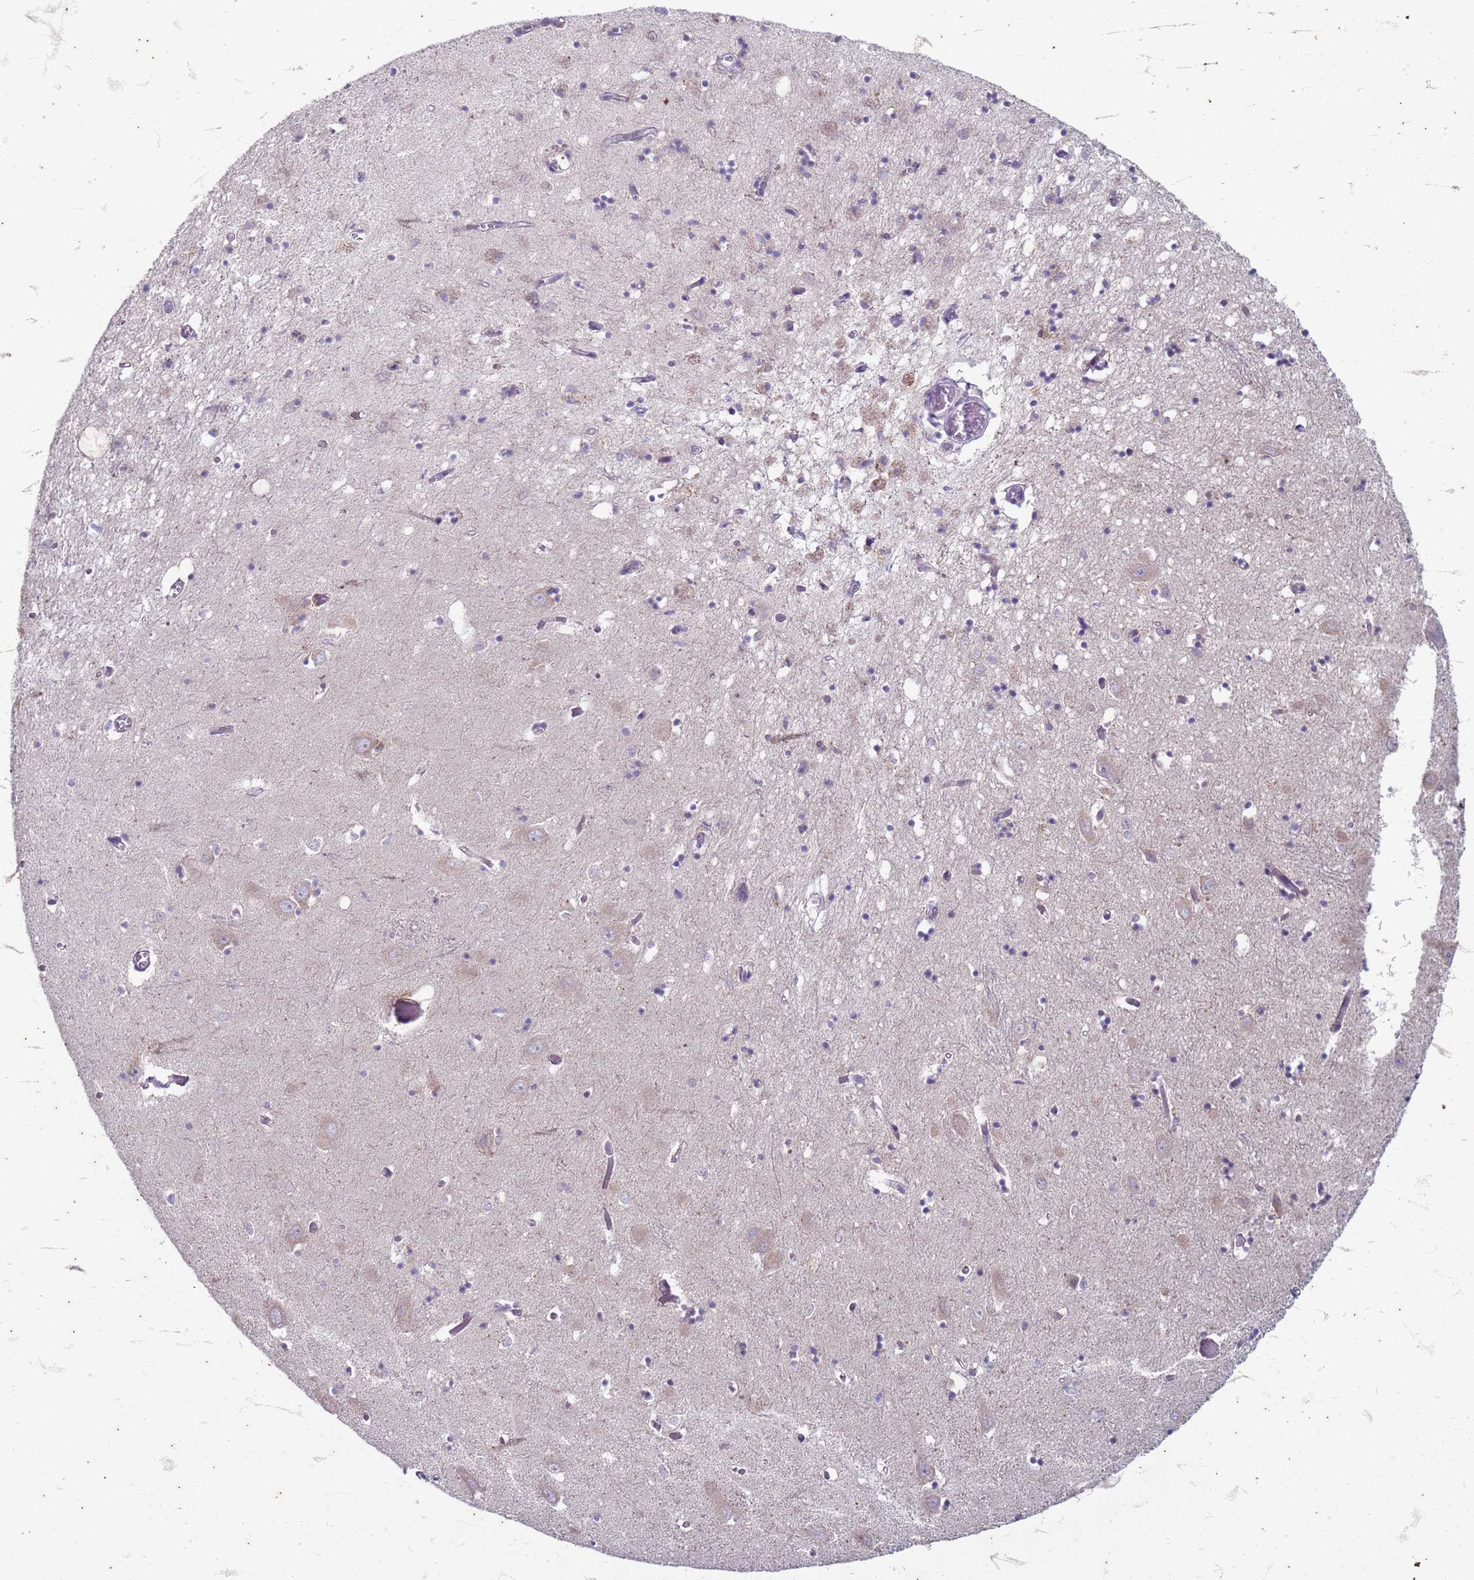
{"staining": {"intensity": "negative", "quantity": "none", "location": "none"}, "tissue": "hippocampus", "cell_type": "Glial cells", "image_type": "normal", "snomed": [{"axis": "morphology", "description": "Normal tissue, NOS"}, {"axis": "topography", "description": "Hippocampus"}], "caption": "This histopathology image is of benign hippocampus stained with immunohistochemistry to label a protein in brown with the nuclei are counter-stained blue. There is no staining in glial cells. (DAB immunohistochemistry (IHC), high magnification).", "gene": "SUCO", "patient": {"sex": "male", "age": 70}}